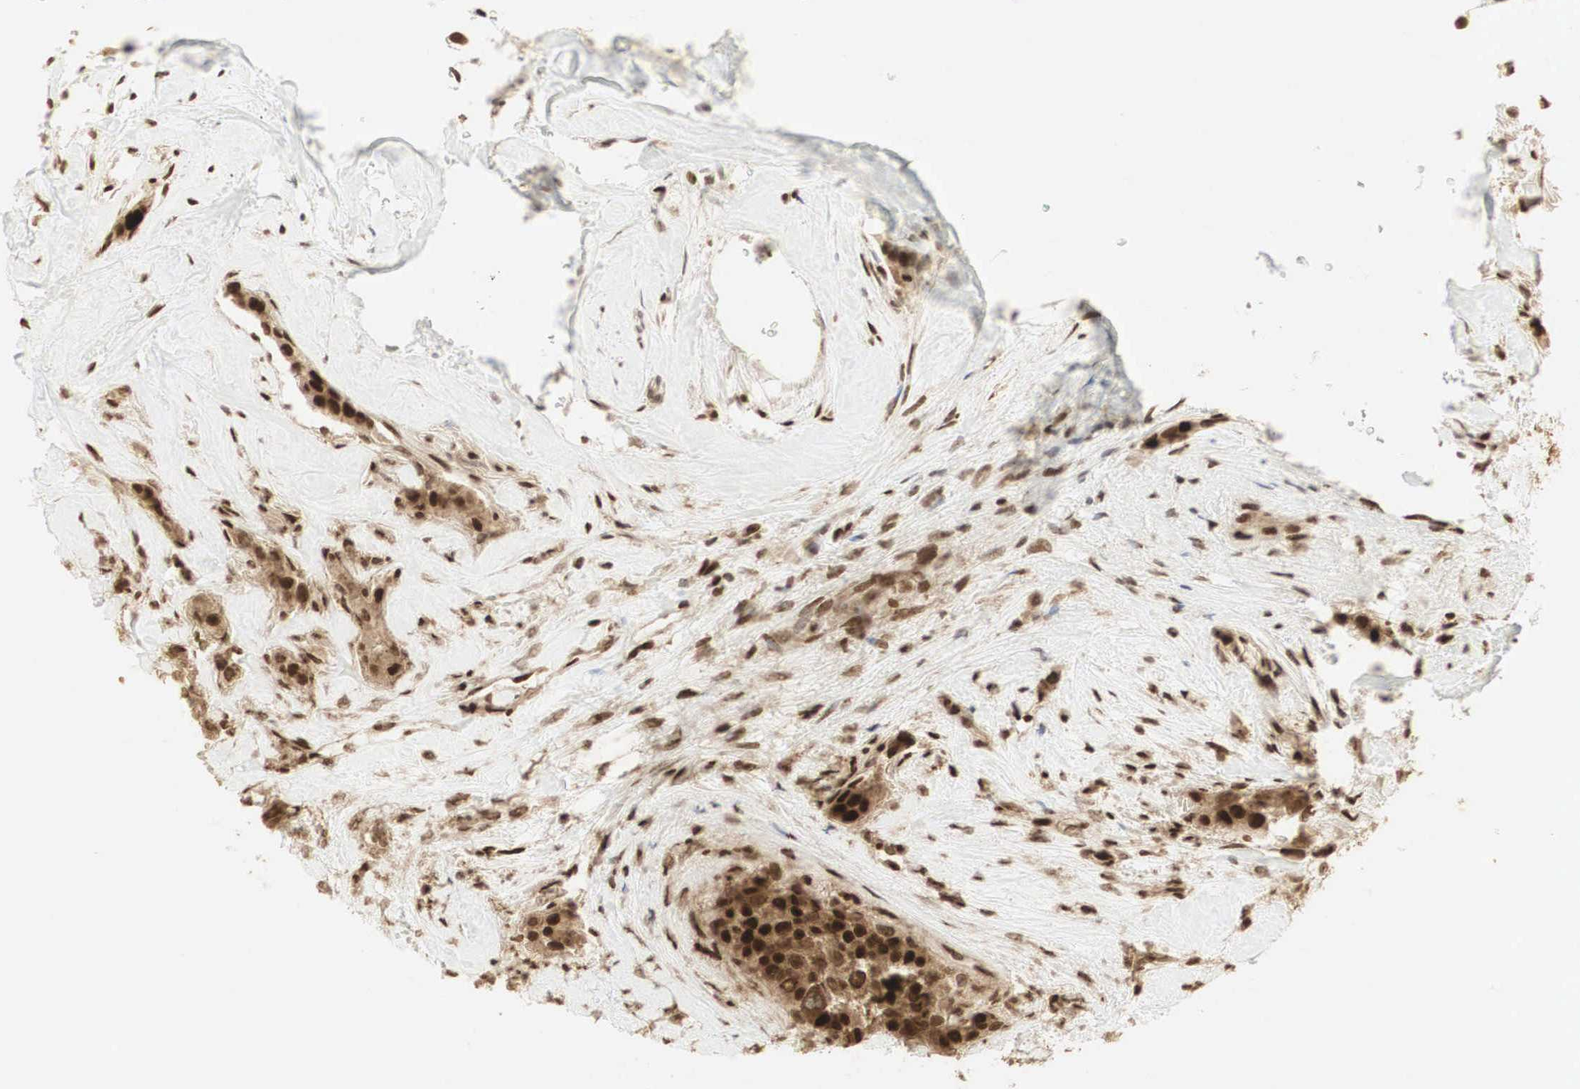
{"staining": {"intensity": "strong", "quantity": ">75%", "location": "cytoplasmic/membranous,nuclear"}, "tissue": "breast cancer", "cell_type": "Tumor cells", "image_type": "cancer", "snomed": [{"axis": "morphology", "description": "Duct carcinoma"}, {"axis": "topography", "description": "Breast"}], "caption": "IHC staining of breast infiltrating ductal carcinoma, which displays high levels of strong cytoplasmic/membranous and nuclear staining in approximately >75% of tumor cells indicating strong cytoplasmic/membranous and nuclear protein expression. The staining was performed using DAB (brown) for protein detection and nuclei were counterstained in hematoxylin (blue).", "gene": "RNF113A", "patient": {"sex": "female", "age": 45}}